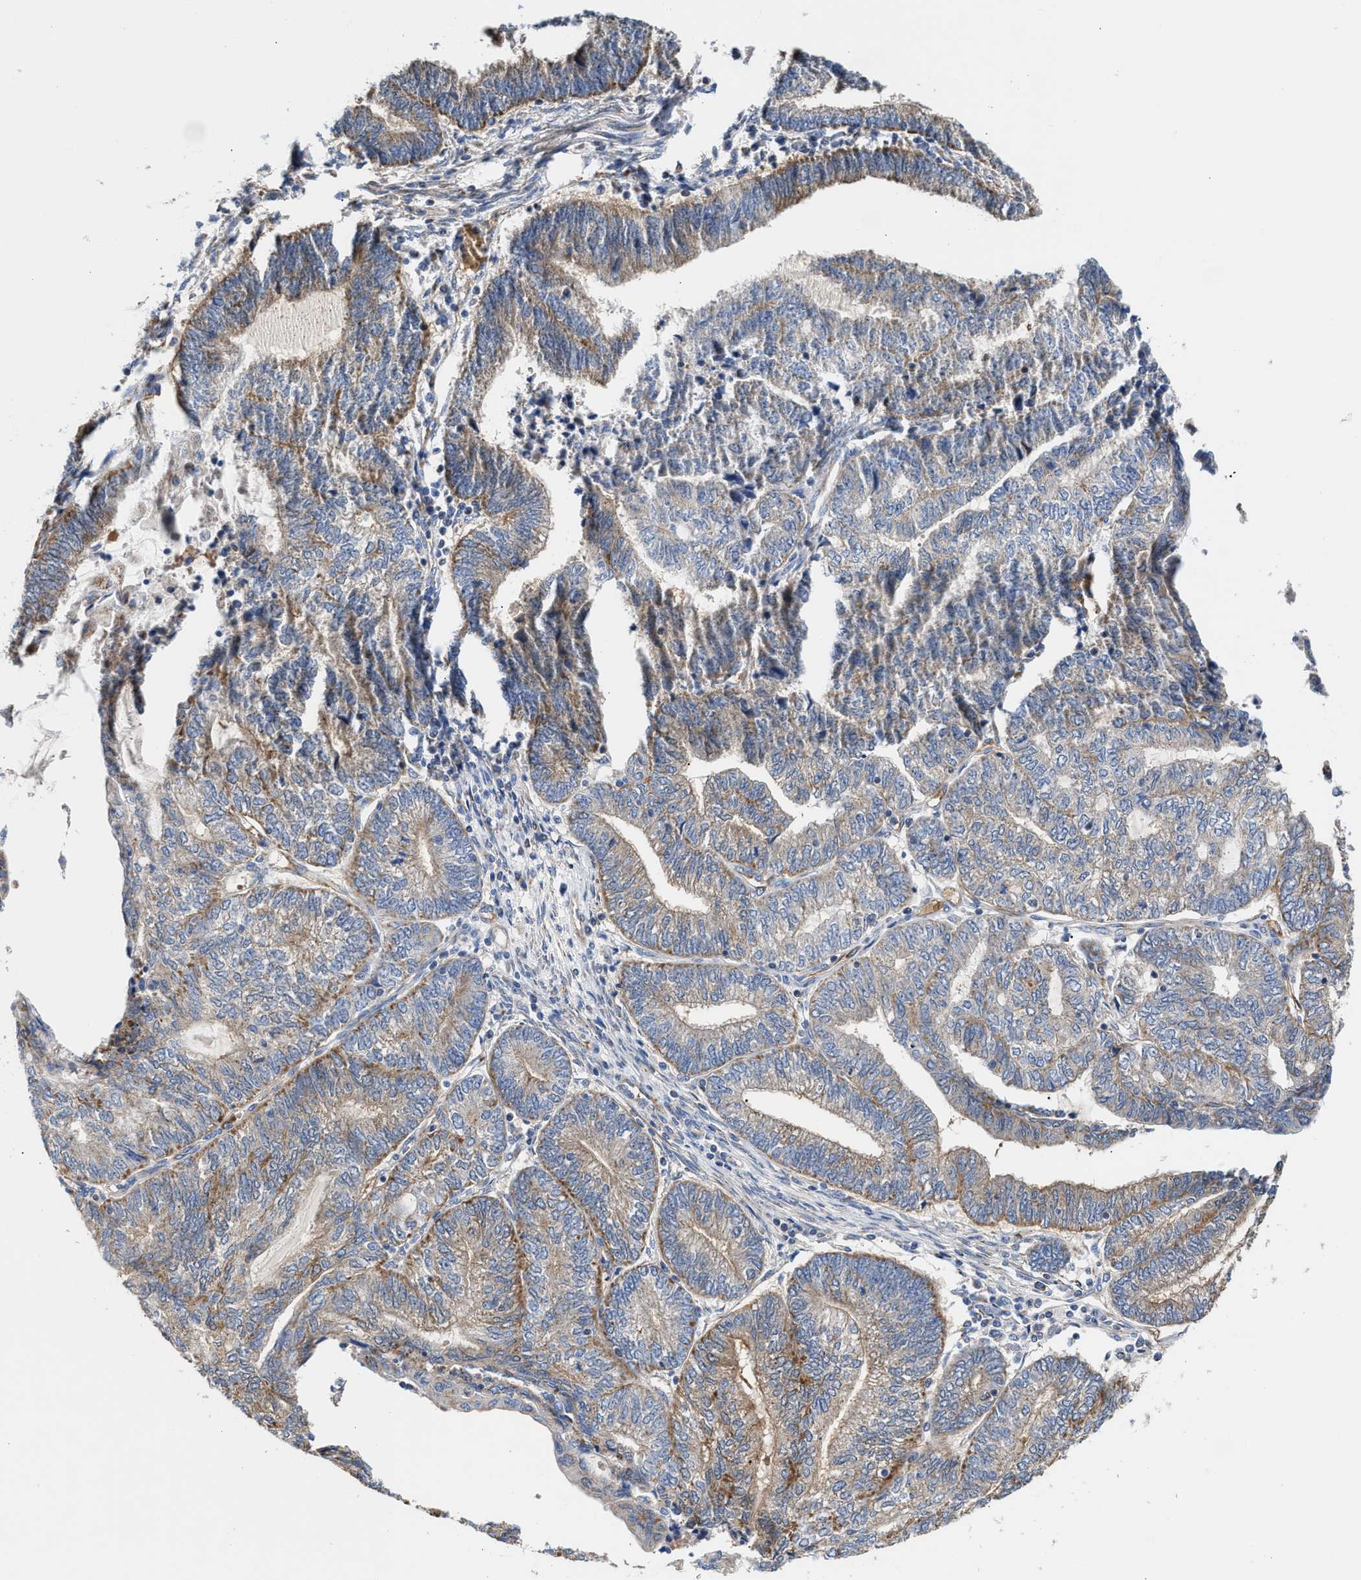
{"staining": {"intensity": "moderate", "quantity": "25%-75%", "location": "cytoplasmic/membranous"}, "tissue": "endometrial cancer", "cell_type": "Tumor cells", "image_type": "cancer", "snomed": [{"axis": "morphology", "description": "Adenocarcinoma, NOS"}, {"axis": "topography", "description": "Uterus"}, {"axis": "topography", "description": "Endometrium"}], "caption": "Immunohistochemistry (IHC) of endometrial cancer shows medium levels of moderate cytoplasmic/membranous positivity in approximately 25%-75% of tumor cells.", "gene": "MECR", "patient": {"sex": "female", "age": 70}}